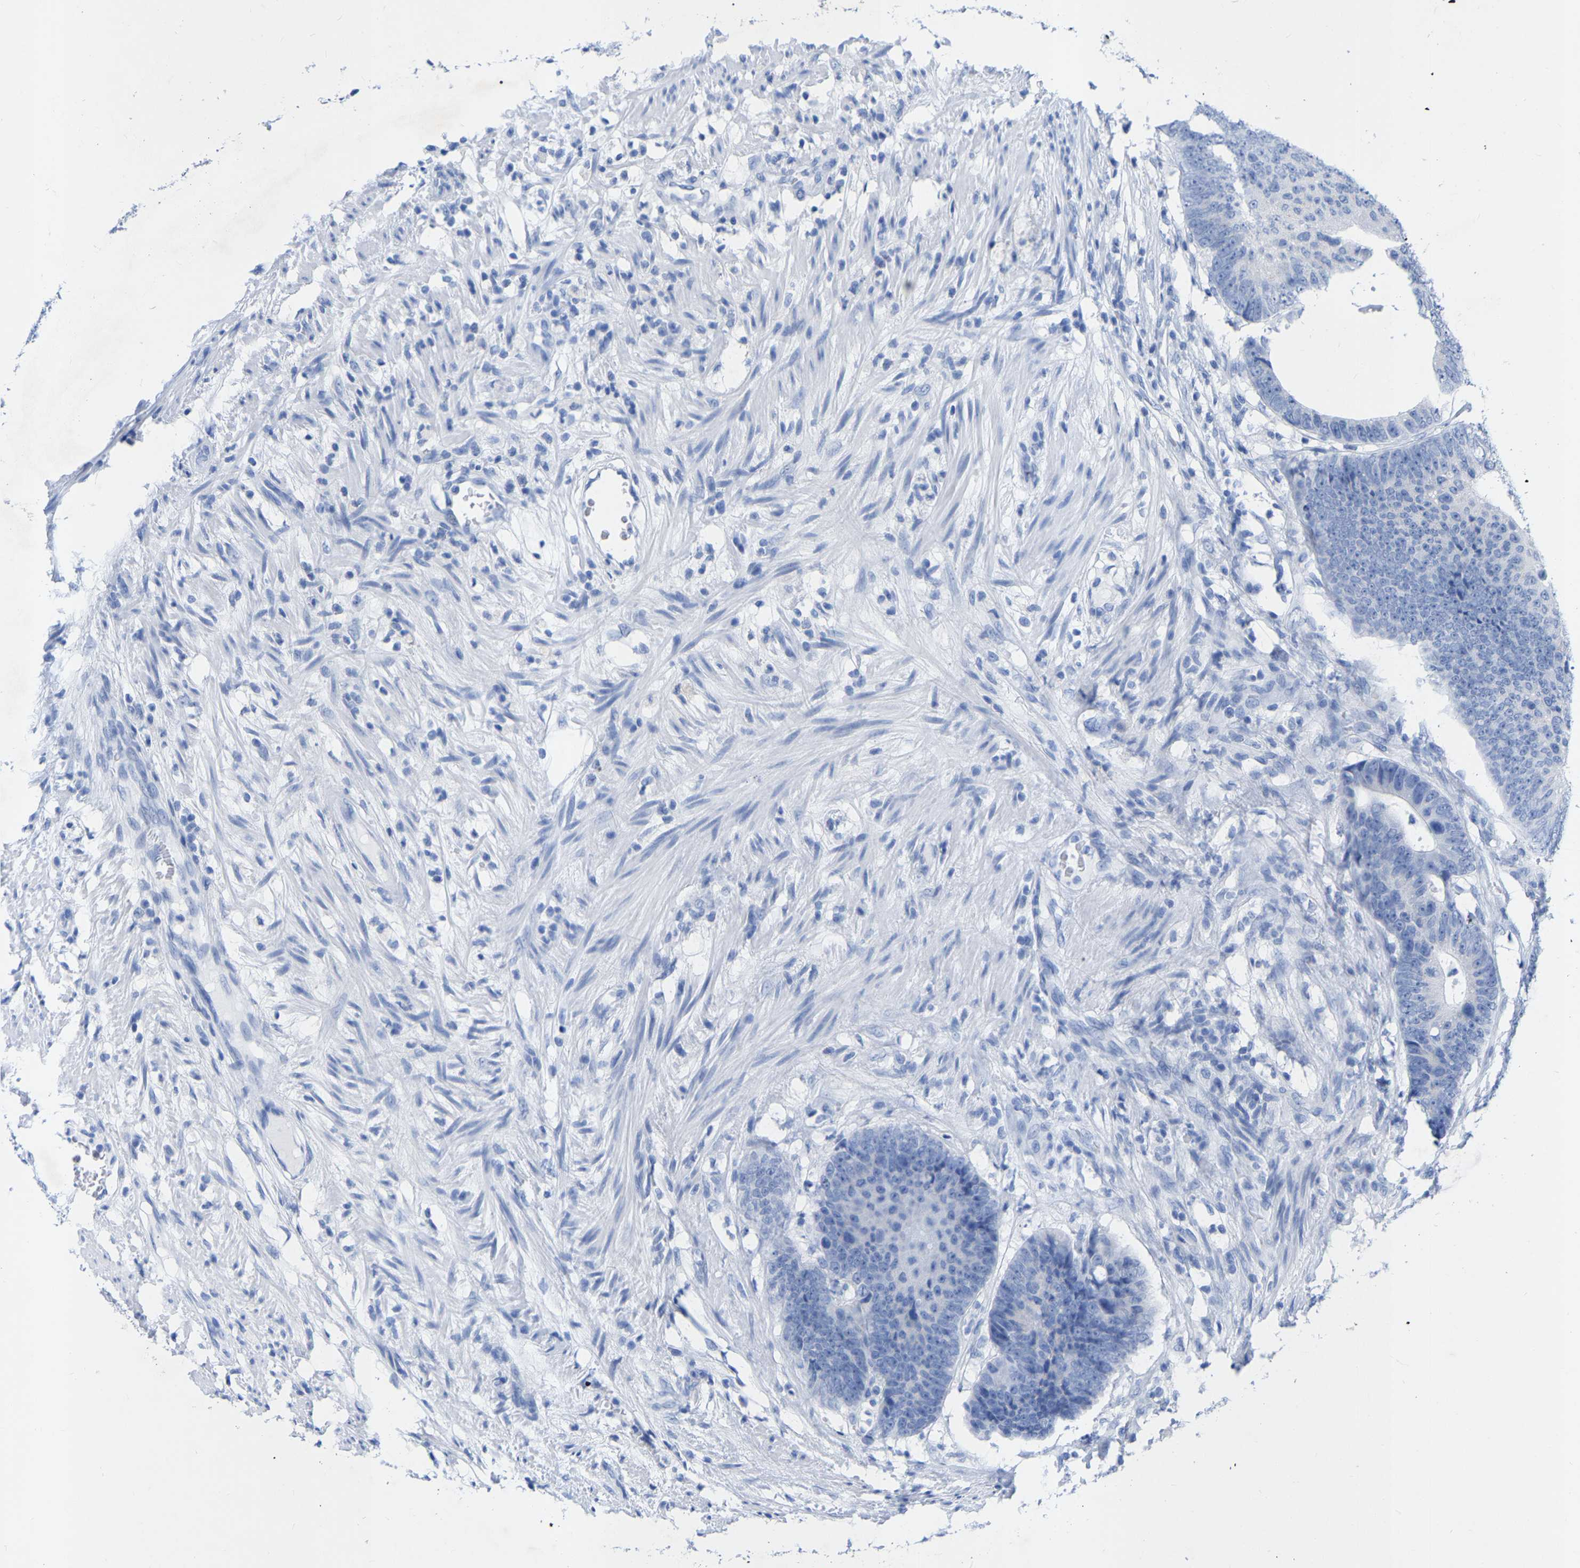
{"staining": {"intensity": "negative", "quantity": "none", "location": "none"}, "tissue": "colorectal cancer", "cell_type": "Tumor cells", "image_type": "cancer", "snomed": [{"axis": "morphology", "description": "Adenocarcinoma, NOS"}, {"axis": "topography", "description": "Colon"}], "caption": "This is an immunohistochemistry (IHC) image of human adenocarcinoma (colorectal). There is no staining in tumor cells.", "gene": "ZNF629", "patient": {"sex": "male", "age": 56}}